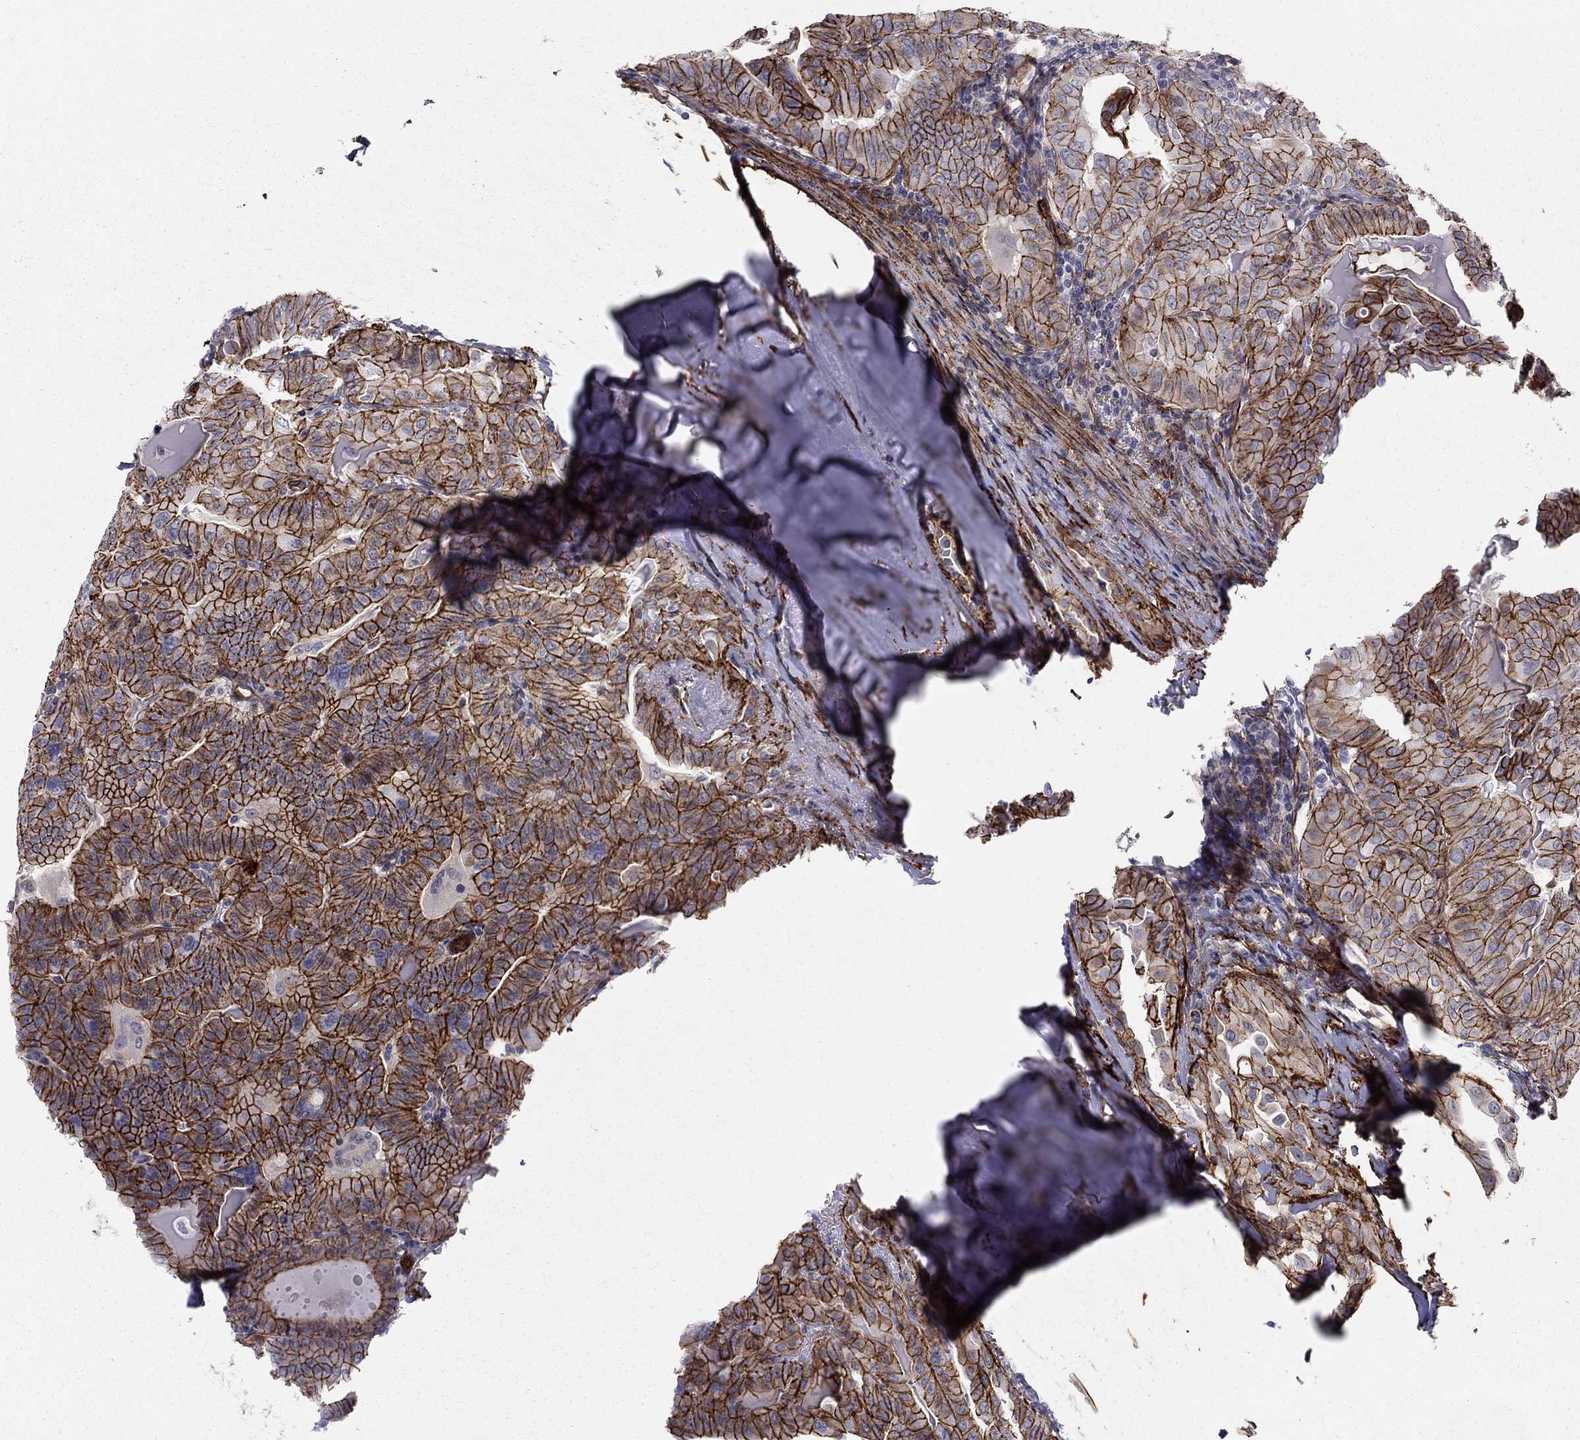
{"staining": {"intensity": "strong", "quantity": ">75%", "location": "cytoplasmic/membranous"}, "tissue": "thyroid cancer", "cell_type": "Tumor cells", "image_type": "cancer", "snomed": [{"axis": "morphology", "description": "Papillary adenocarcinoma, NOS"}, {"axis": "topography", "description": "Thyroid gland"}], "caption": "Thyroid cancer (papillary adenocarcinoma) tissue exhibits strong cytoplasmic/membranous staining in about >75% of tumor cells", "gene": "KRBA1", "patient": {"sex": "female", "age": 68}}